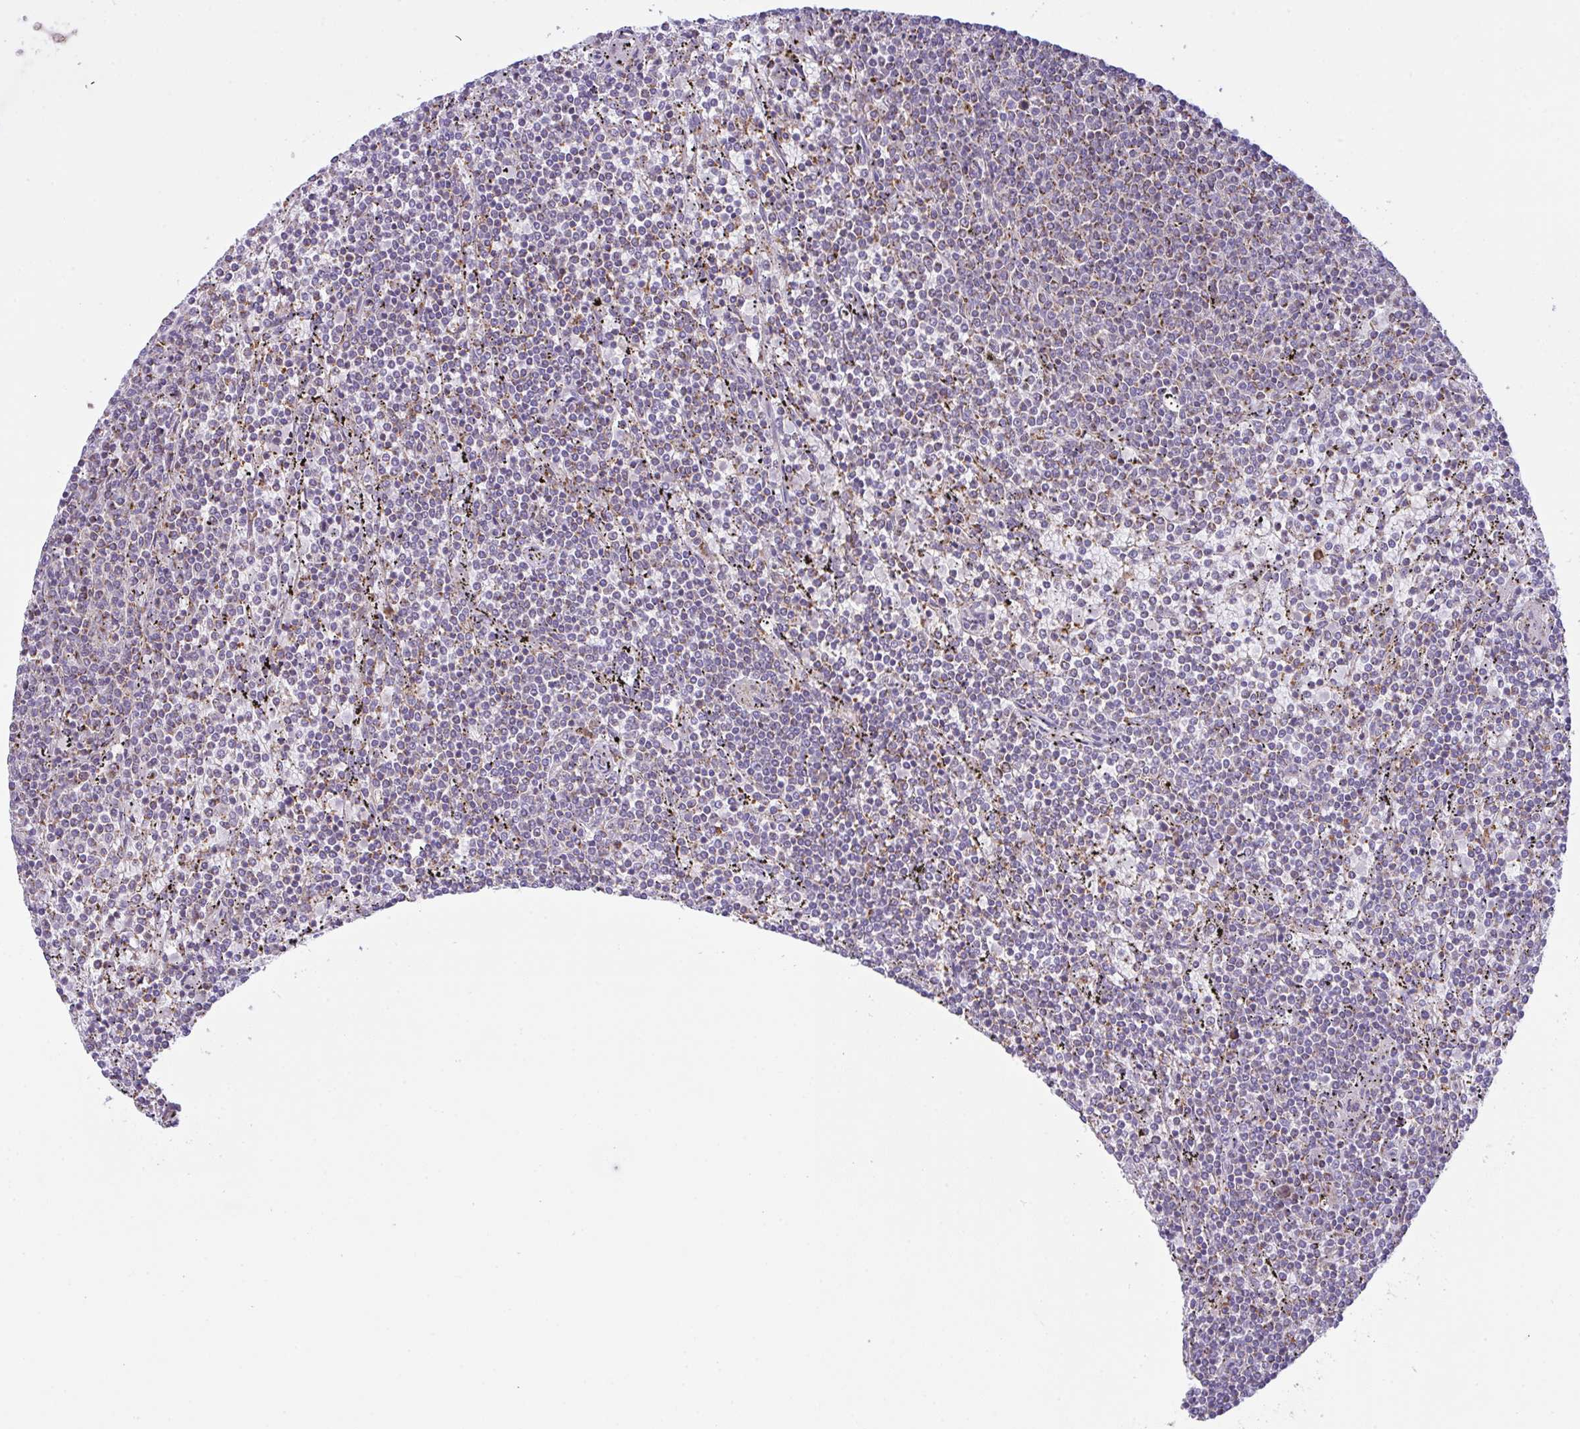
{"staining": {"intensity": "weak", "quantity": "<25%", "location": "cytoplasmic/membranous"}, "tissue": "lymphoma", "cell_type": "Tumor cells", "image_type": "cancer", "snomed": [{"axis": "morphology", "description": "Malignant lymphoma, non-Hodgkin's type, Low grade"}, {"axis": "topography", "description": "Spleen"}], "caption": "Protein analysis of lymphoma exhibits no significant expression in tumor cells. (Brightfield microscopy of DAB immunohistochemistry at high magnification).", "gene": "CHDH", "patient": {"sex": "female", "age": 50}}